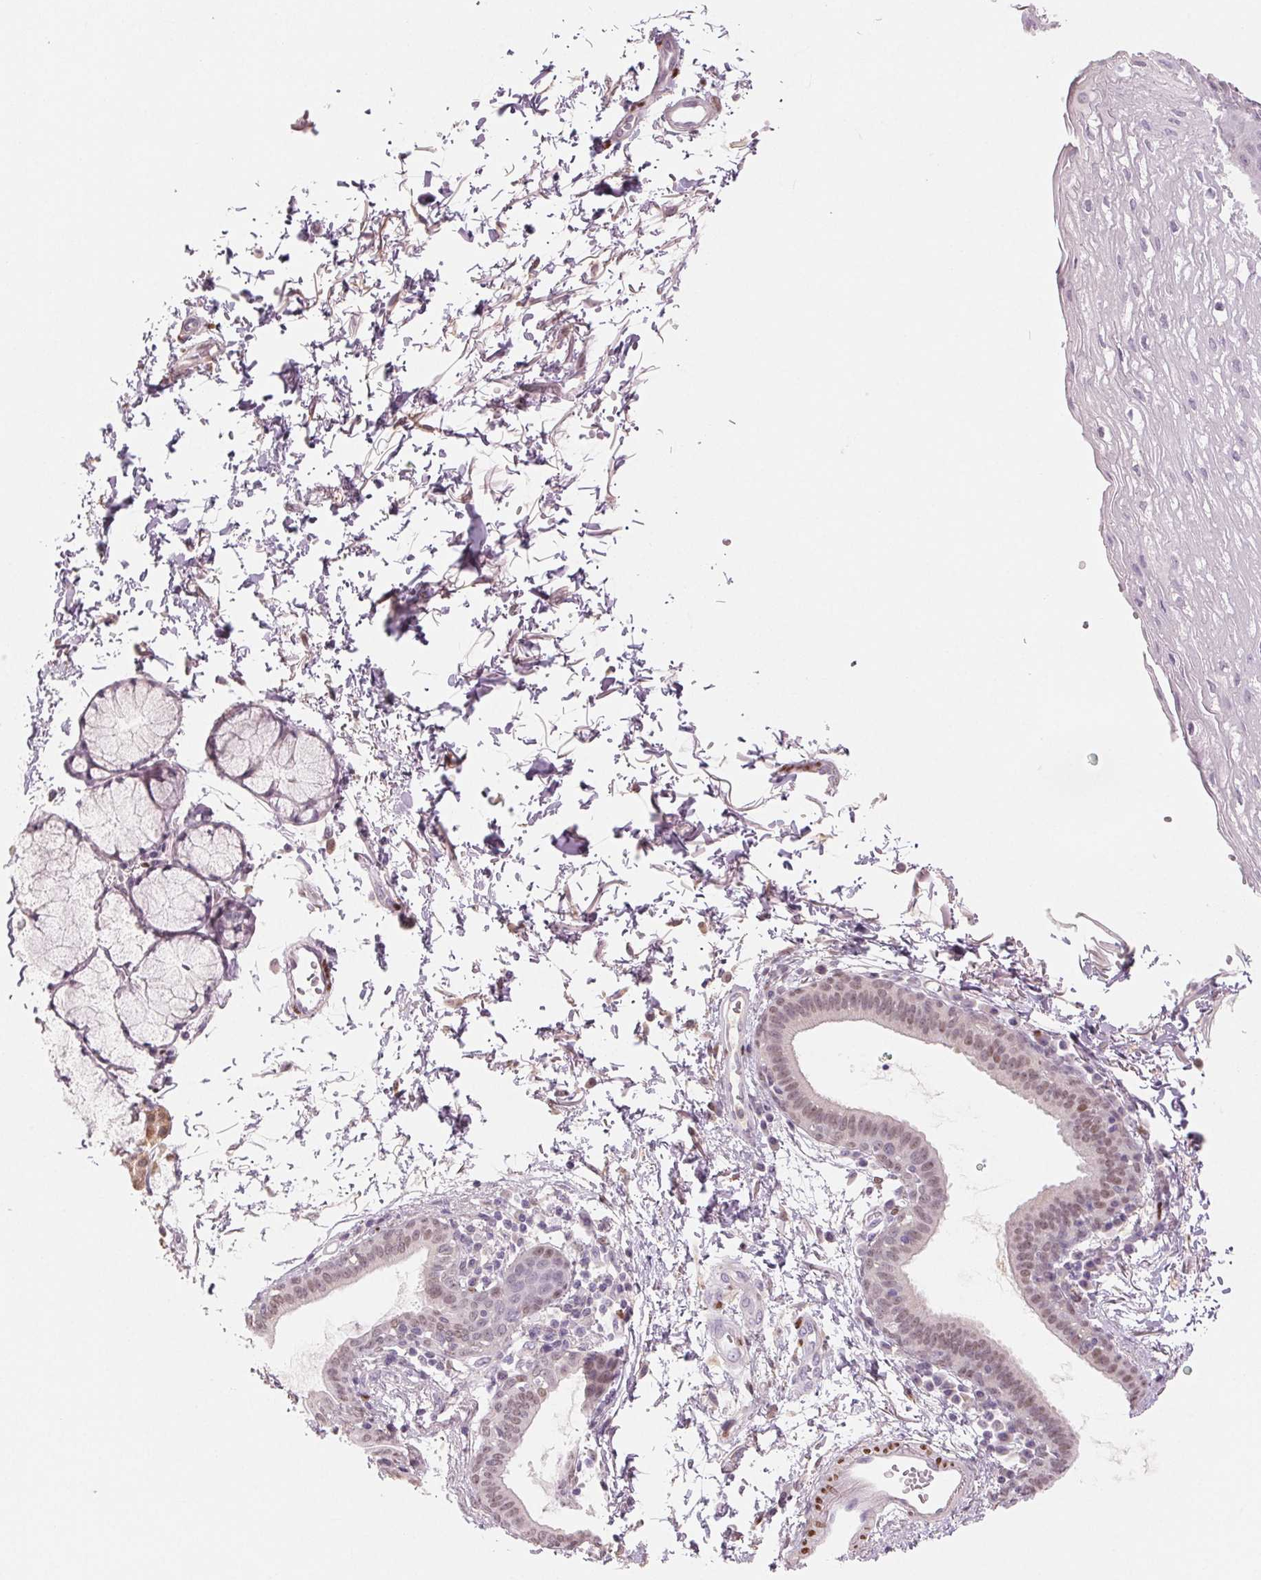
{"staining": {"intensity": "weak", "quantity": "<25%", "location": "nuclear"}, "tissue": "esophagus", "cell_type": "Squamous epithelial cells", "image_type": "normal", "snomed": [{"axis": "morphology", "description": "Normal tissue, NOS"}, {"axis": "topography", "description": "Esophagus"}], "caption": "Immunohistochemistry image of normal esophagus: esophagus stained with DAB (3,3'-diaminobenzidine) displays no significant protein expression in squamous epithelial cells.", "gene": "SMARCD3", "patient": {"sex": "female", "age": 81}}